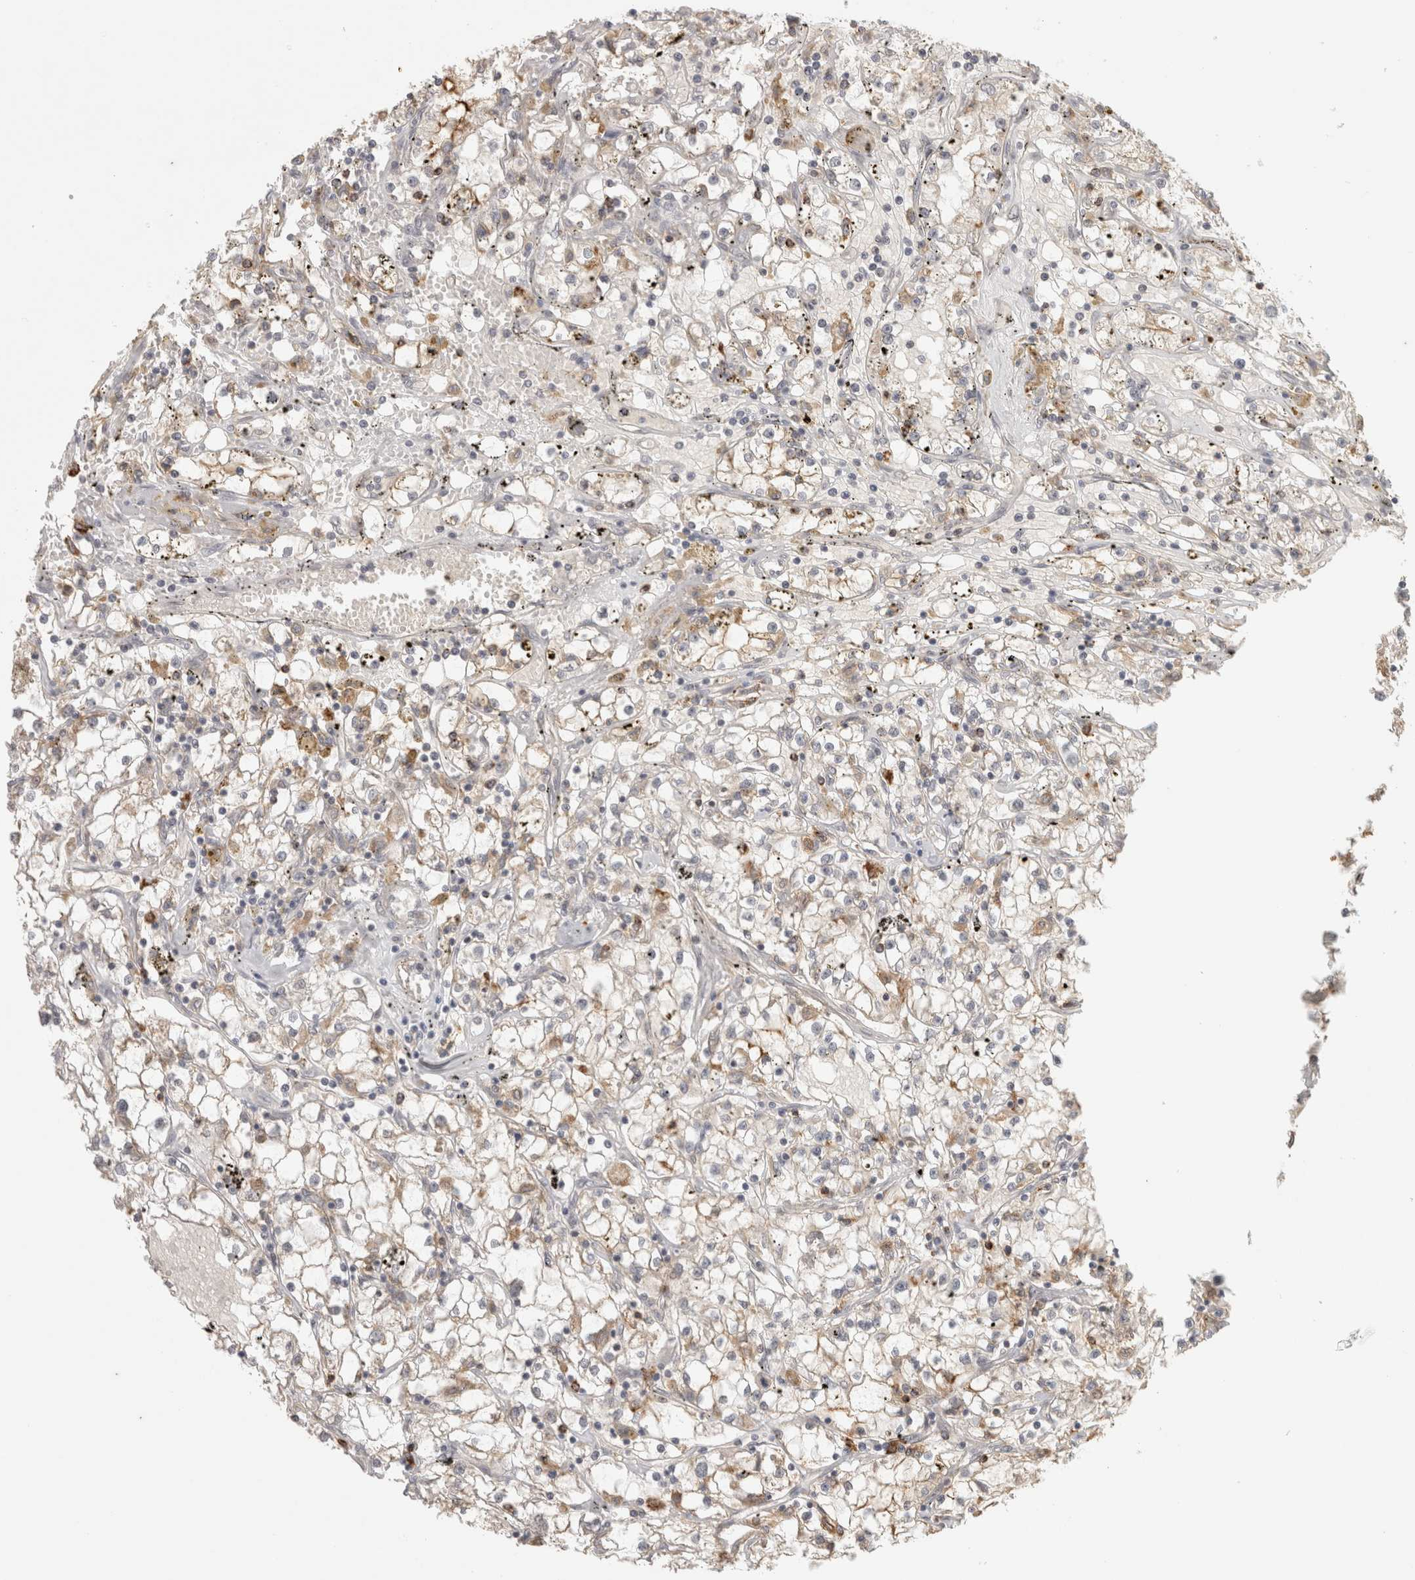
{"staining": {"intensity": "weak", "quantity": "<25%", "location": "cytoplasmic/membranous"}, "tissue": "renal cancer", "cell_type": "Tumor cells", "image_type": "cancer", "snomed": [{"axis": "morphology", "description": "Adenocarcinoma, NOS"}, {"axis": "topography", "description": "Kidney"}], "caption": "Immunohistochemistry (IHC) photomicrograph of neoplastic tissue: human adenocarcinoma (renal) stained with DAB shows no significant protein staining in tumor cells. Brightfield microscopy of IHC stained with DAB (brown) and hematoxylin (blue), captured at high magnification.", "gene": "HAVCR2", "patient": {"sex": "male", "age": 56}}